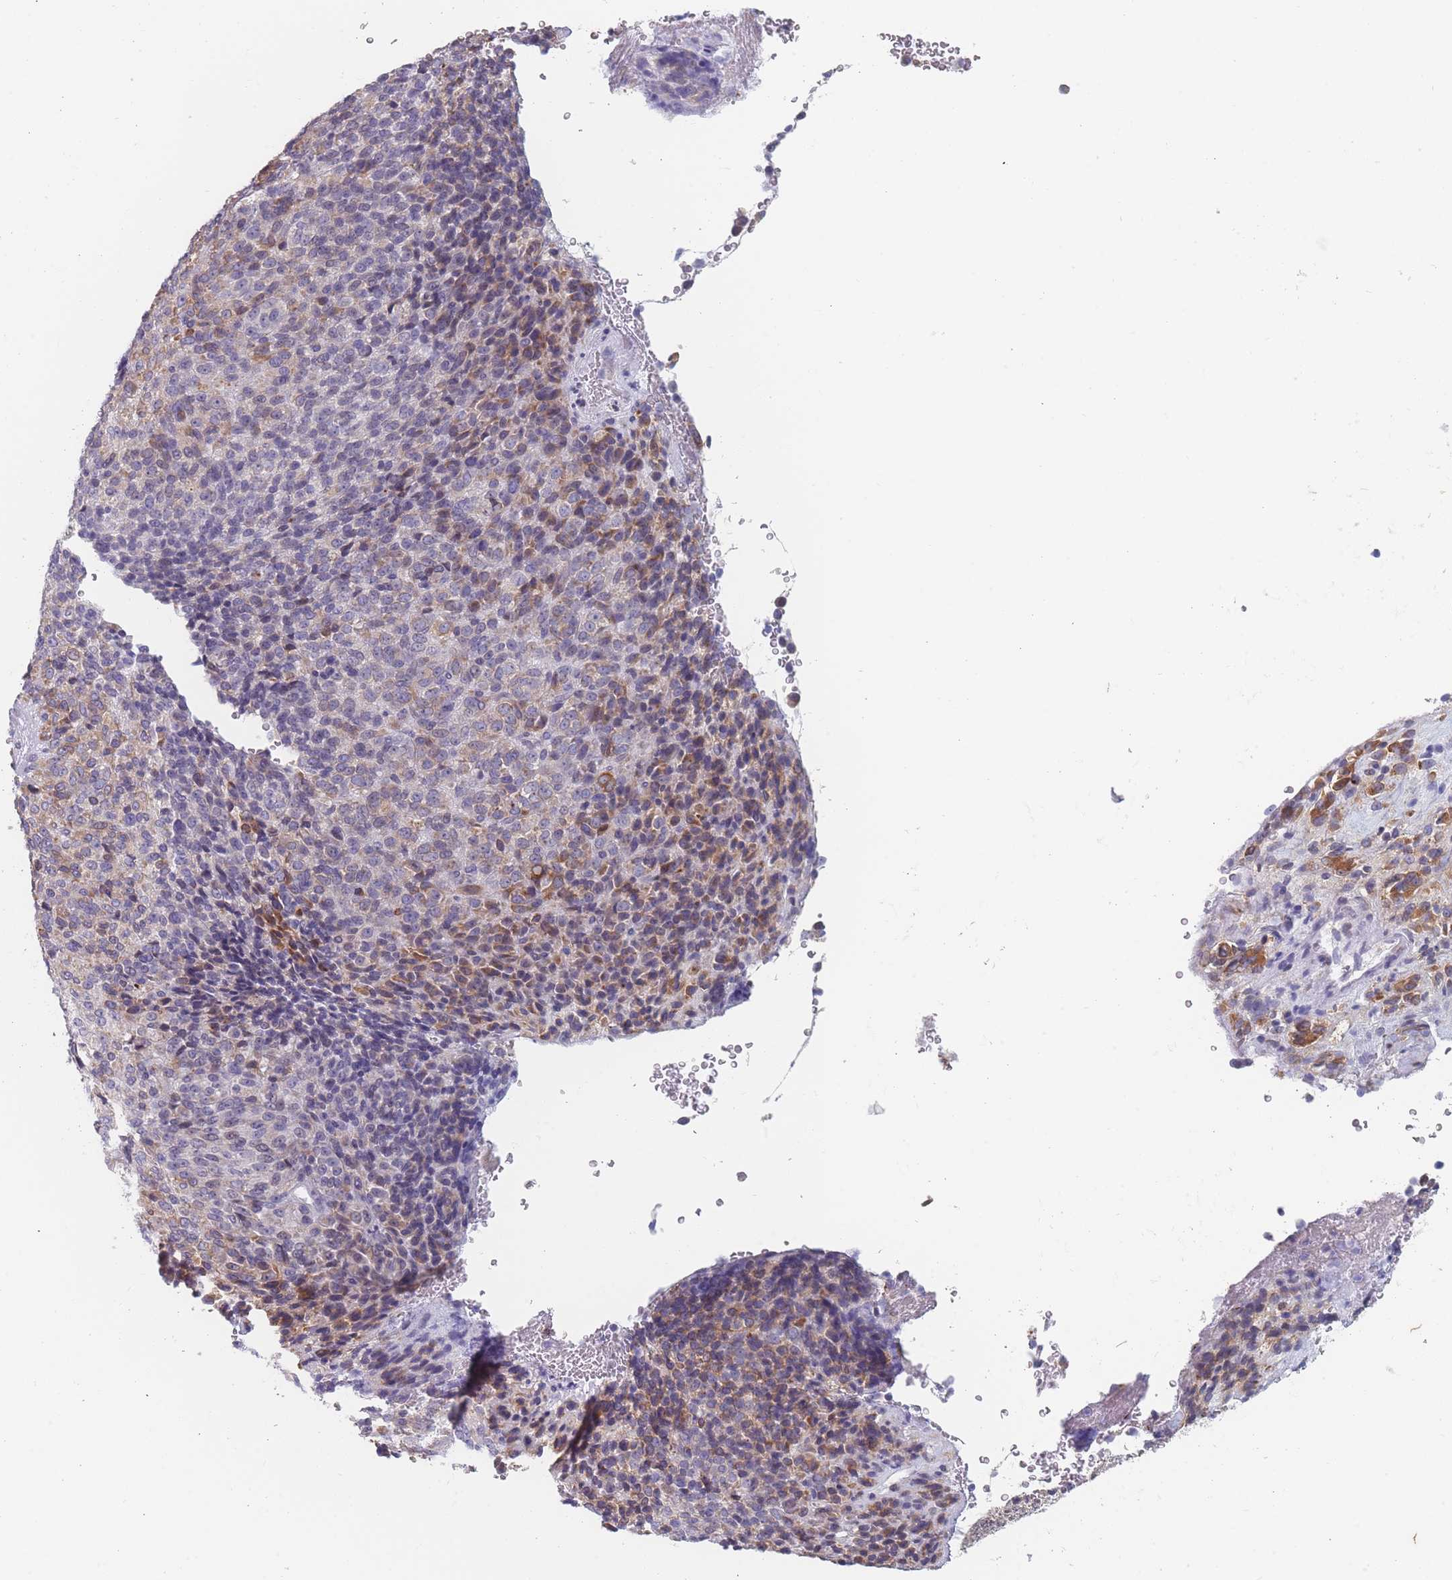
{"staining": {"intensity": "moderate", "quantity": "<25%", "location": "cytoplasmic/membranous"}, "tissue": "melanoma", "cell_type": "Tumor cells", "image_type": "cancer", "snomed": [{"axis": "morphology", "description": "Malignant melanoma, Metastatic site"}, {"axis": "topography", "description": "Brain"}], "caption": "This photomicrograph shows IHC staining of melanoma, with low moderate cytoplasmic/membranous expression in about <25% of tumor cells.", "gene": "TMED10", "patient": {"sex": "female", "age": 56}}